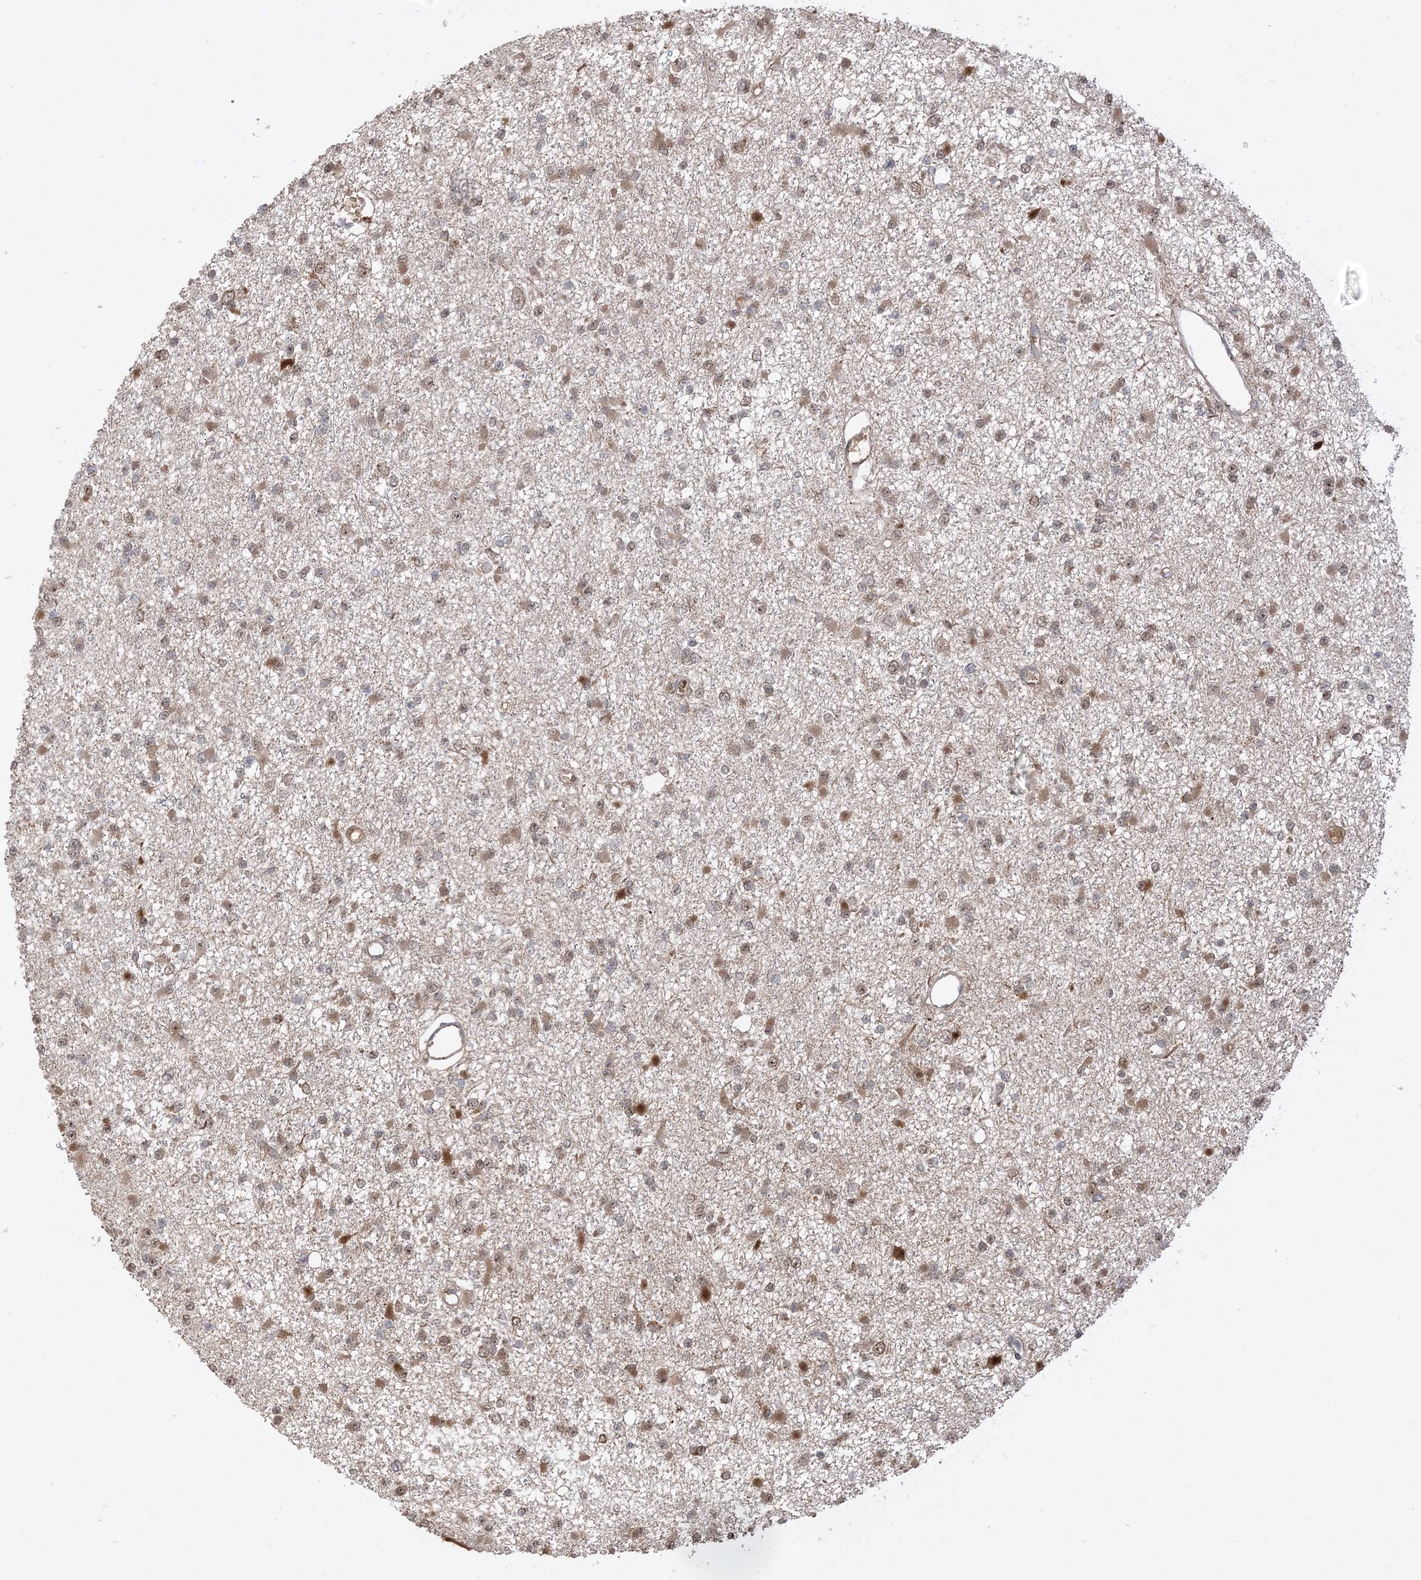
{"staining": {"intensity": "moderate", "quantity": "25%-75%", "location": "cytoplasmic/membranous,nuclear"}, "tissue": "glioma", "cell_type": "Tumor cells", "image_type": "cancer", "snomed": [{"axis": "morphology", "description": "Glioma, malignant, Low grade"}, {"axis": "topography", "description": "Brain"}], "caption": "Immunohistochemical staining of human glioma displays medium levels of moderate cytoplasmic/membranous and nuclear protein staining in approximately 25%-75% of tumor cells.", "gene": "PUSL1", "patient": {"sex": "female", "age": 22}}